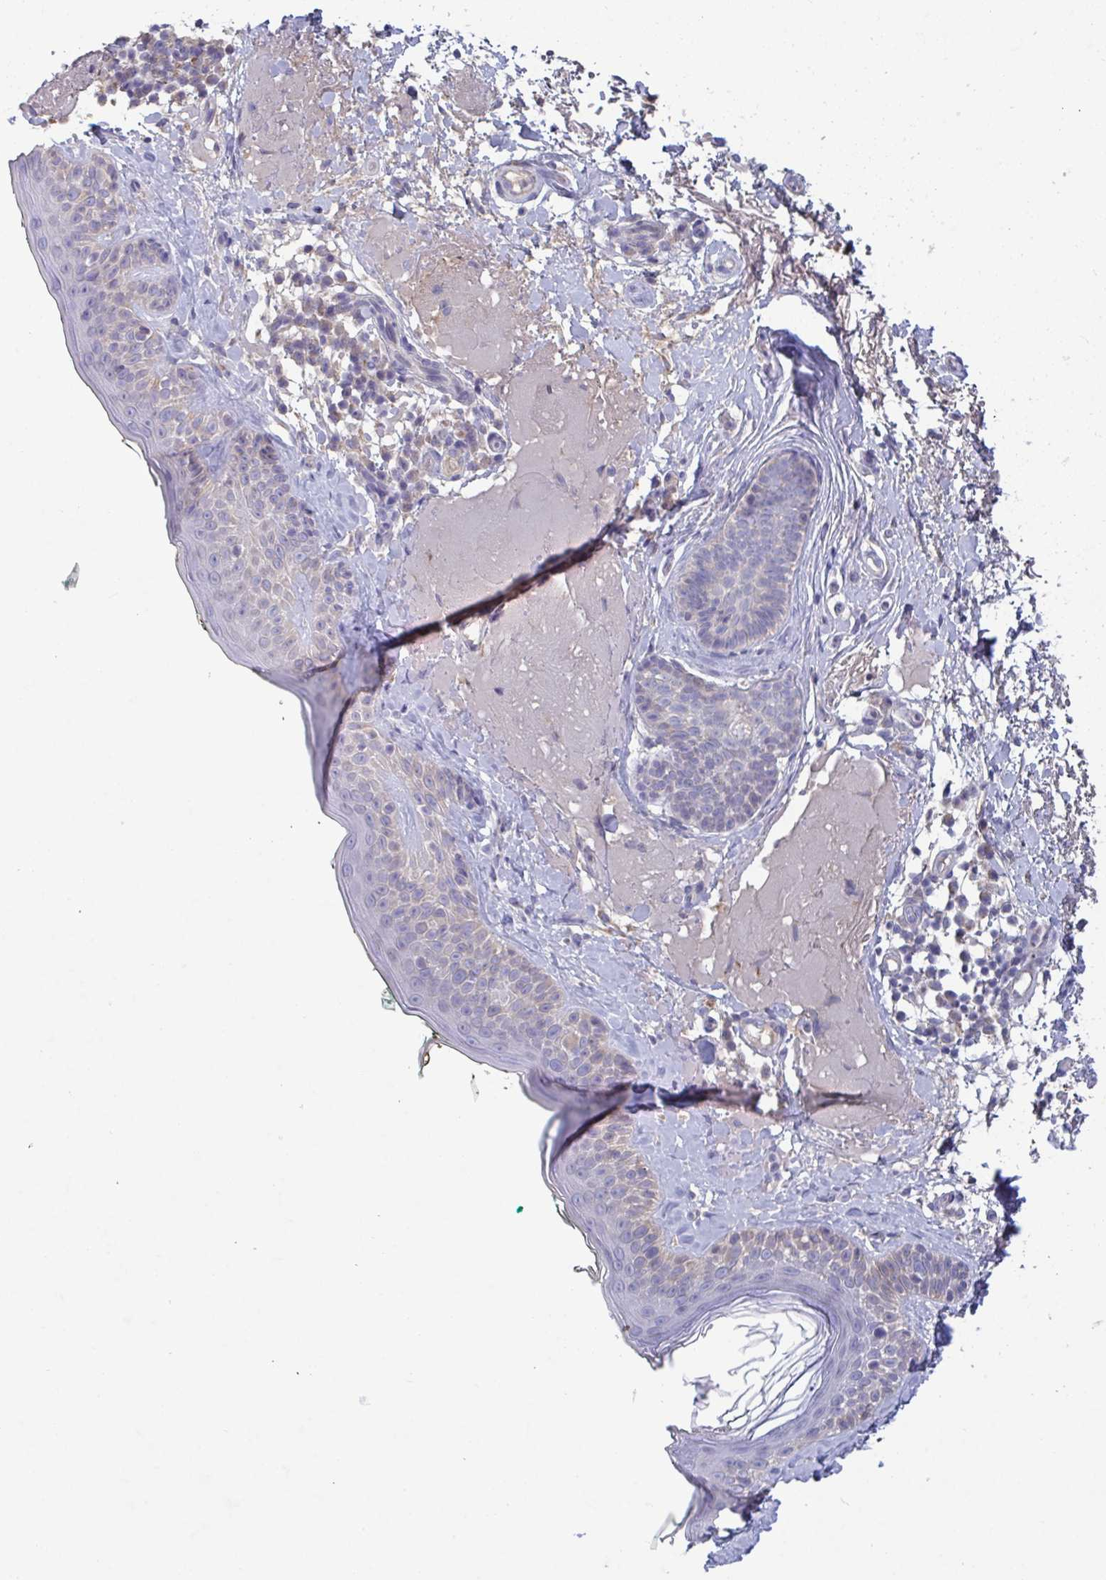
{"staining": {"intensity": "negative", "quantity": "none", "location": "none"}, "tissue": "skin", "cell_type": "Fibroblasts", "image_type": "normal", "snomed": [{"axis": "morphology", "description": "Normal tissue, NOS"}, {"axis": "topography", "description": "Skin"}], "caption": "This micrograph is of unremarkable skin stained with IHC to label a protein in brown with the nuclei are counter-stained blue. There is no staining in fibroblasts. (DAB immunohistochemistry (IHC) visualized using brightfield microscopy, high magnification).", "gene": "GALNT13", "patient": {"sex": "male", "age": 73}}